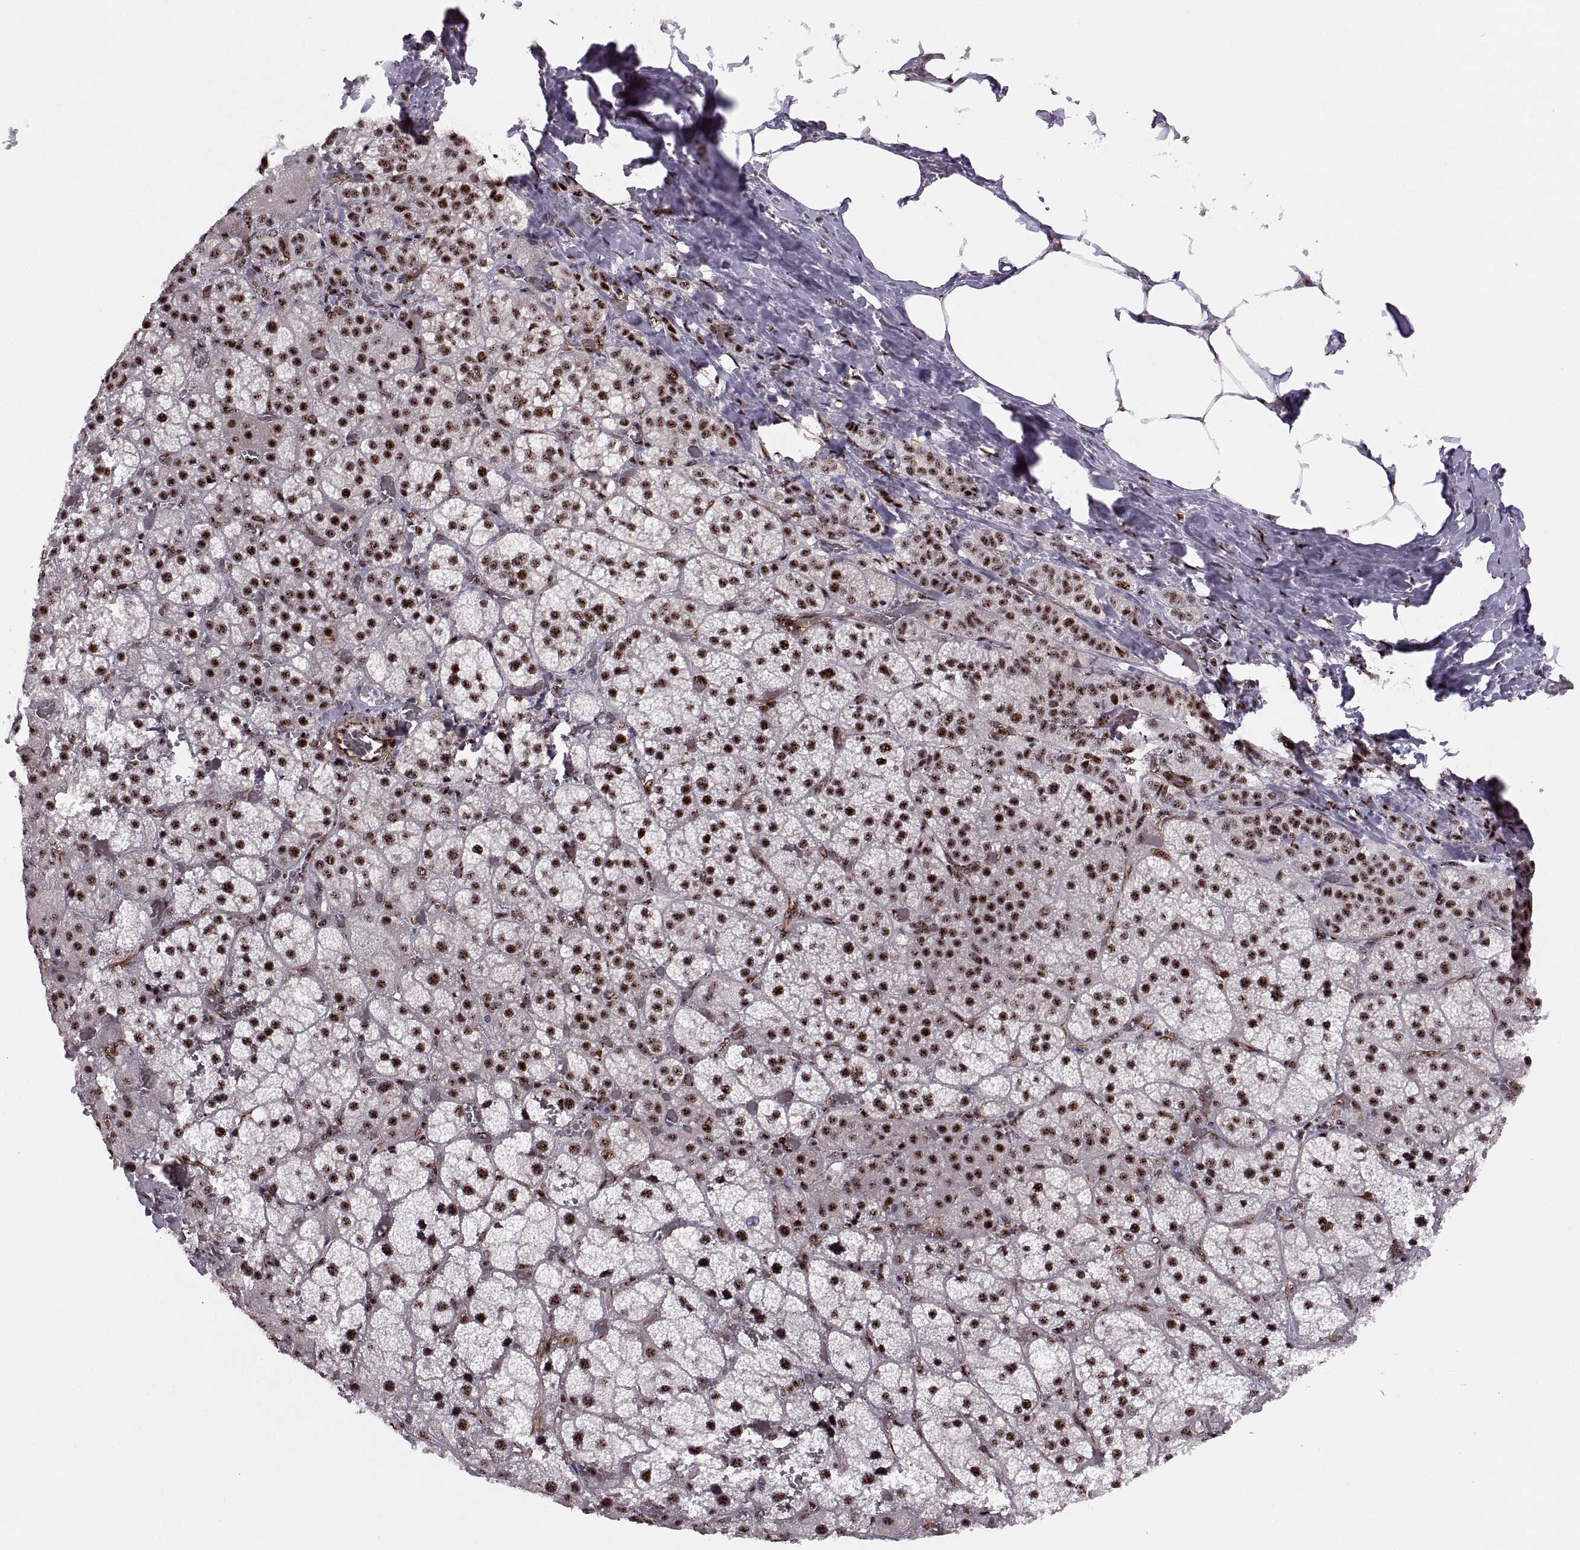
{"staining": {"intensity": "strong", "quantity": ">75%", "location": "nuclear"}, "tissue": "adrenal gland", "cell_type": "Glandular cells", "image_type": "normal", "snomed": [{"axis": "morphology", "description": "Normal tissue, NOS"}, {"axis": "topography", "description": "Adrenal gland"}], "caption": "The image reveals staining of benign adrenal gland, revealing strong nuclear protein staining (brown color) within glandular cells. Immunohistochemistry stains the protein in brown and the nuclei are stained blue.", "gene": "ZCCHC17", "patient": {"sex": "male", "age": 57}}